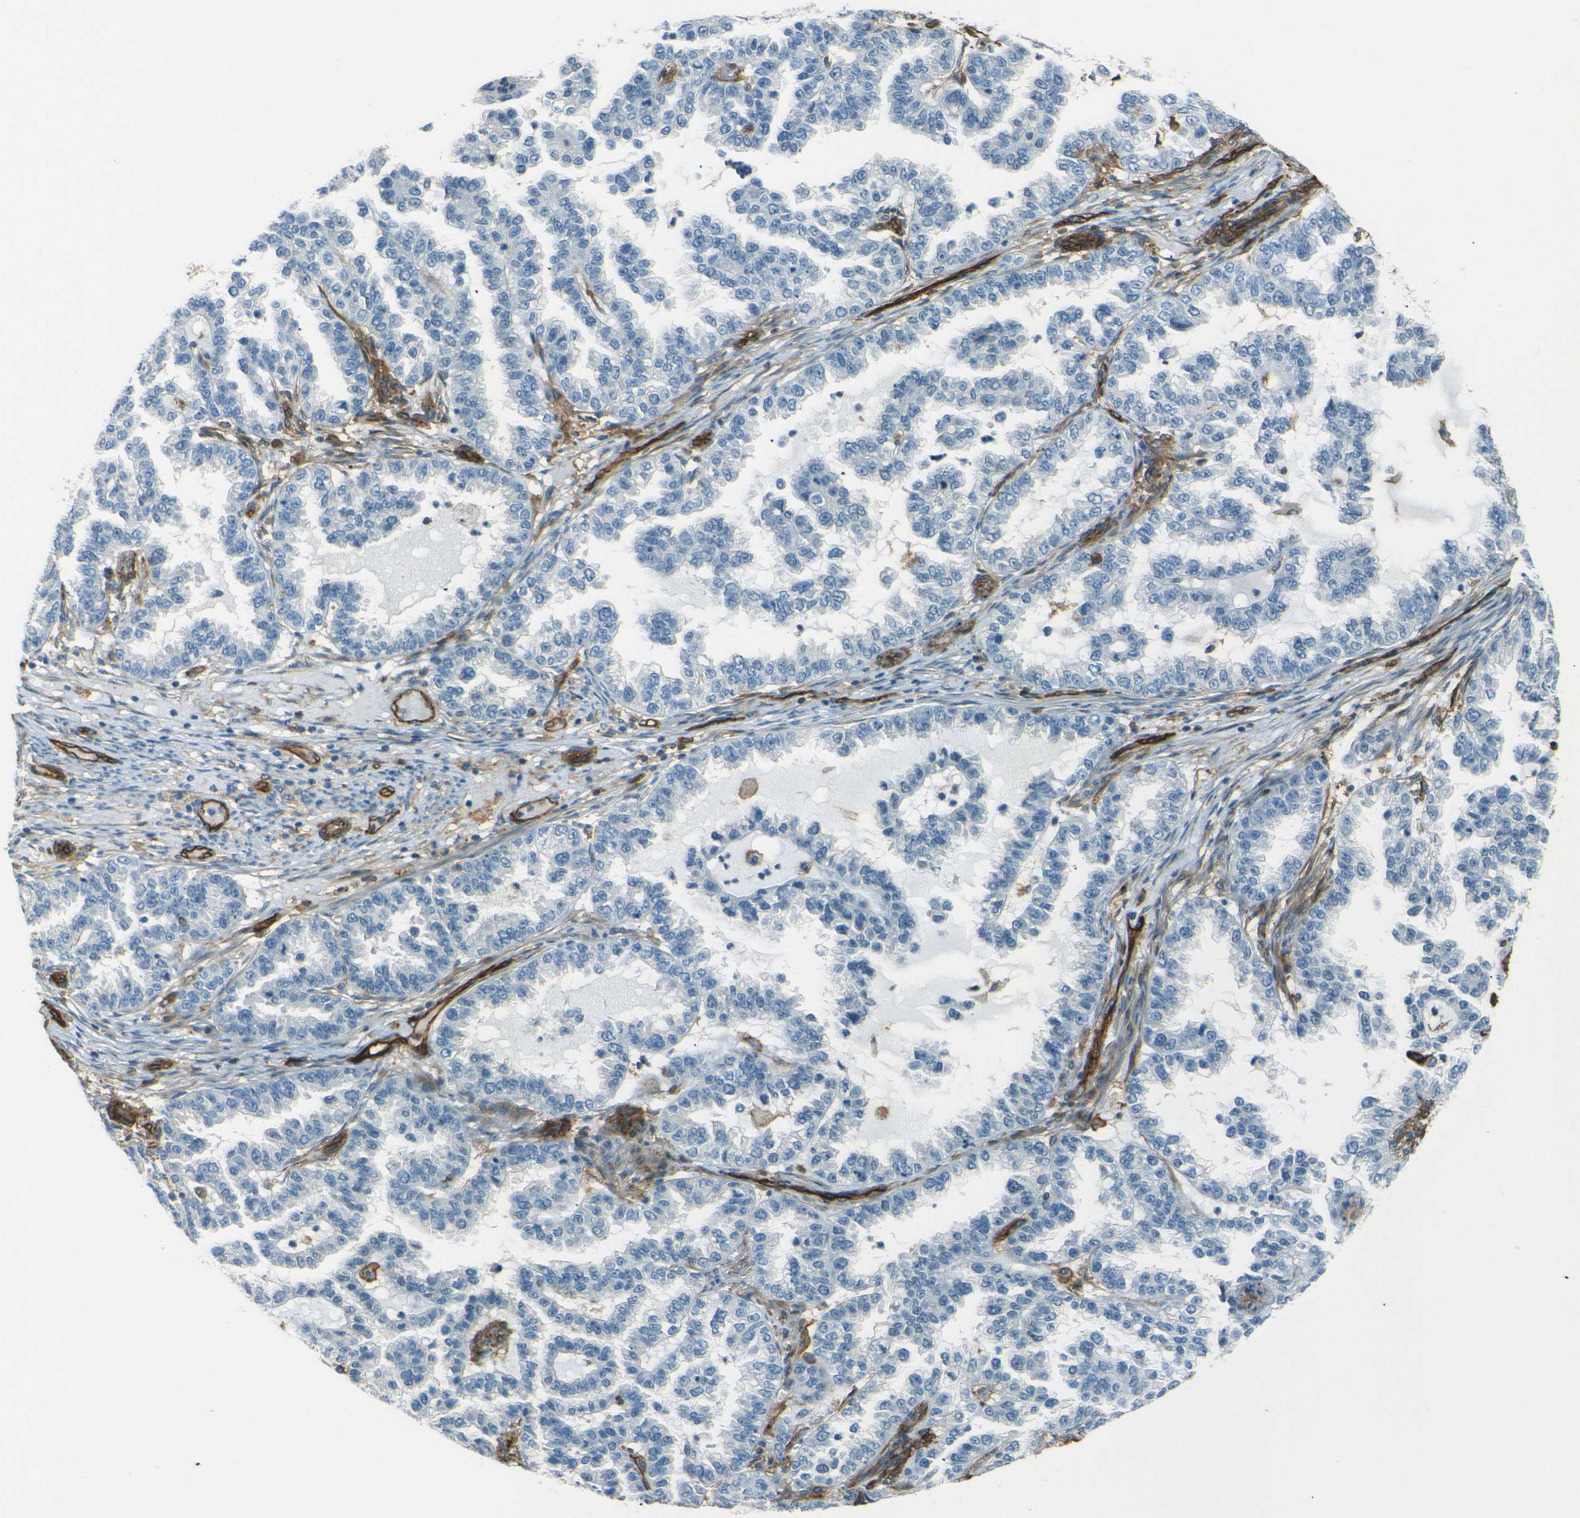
{"staining": {"intensity": "negative", "quantity": "none", "location": "none"}, "tissue": "endometrial cancer", "cell_type": "Tumor cells", "image_type": "cancer", "snomed": [{"axis": "morphology", "description": "Adenocarcinoma, NOS"}, {"axis": "topography", "description": "Endometrium"}], "caption": "There is no significant expression in tumor cells of endometrial cancer.", "gene": "ENTPD1", "patient": {"sex": "female", "age": 85}}